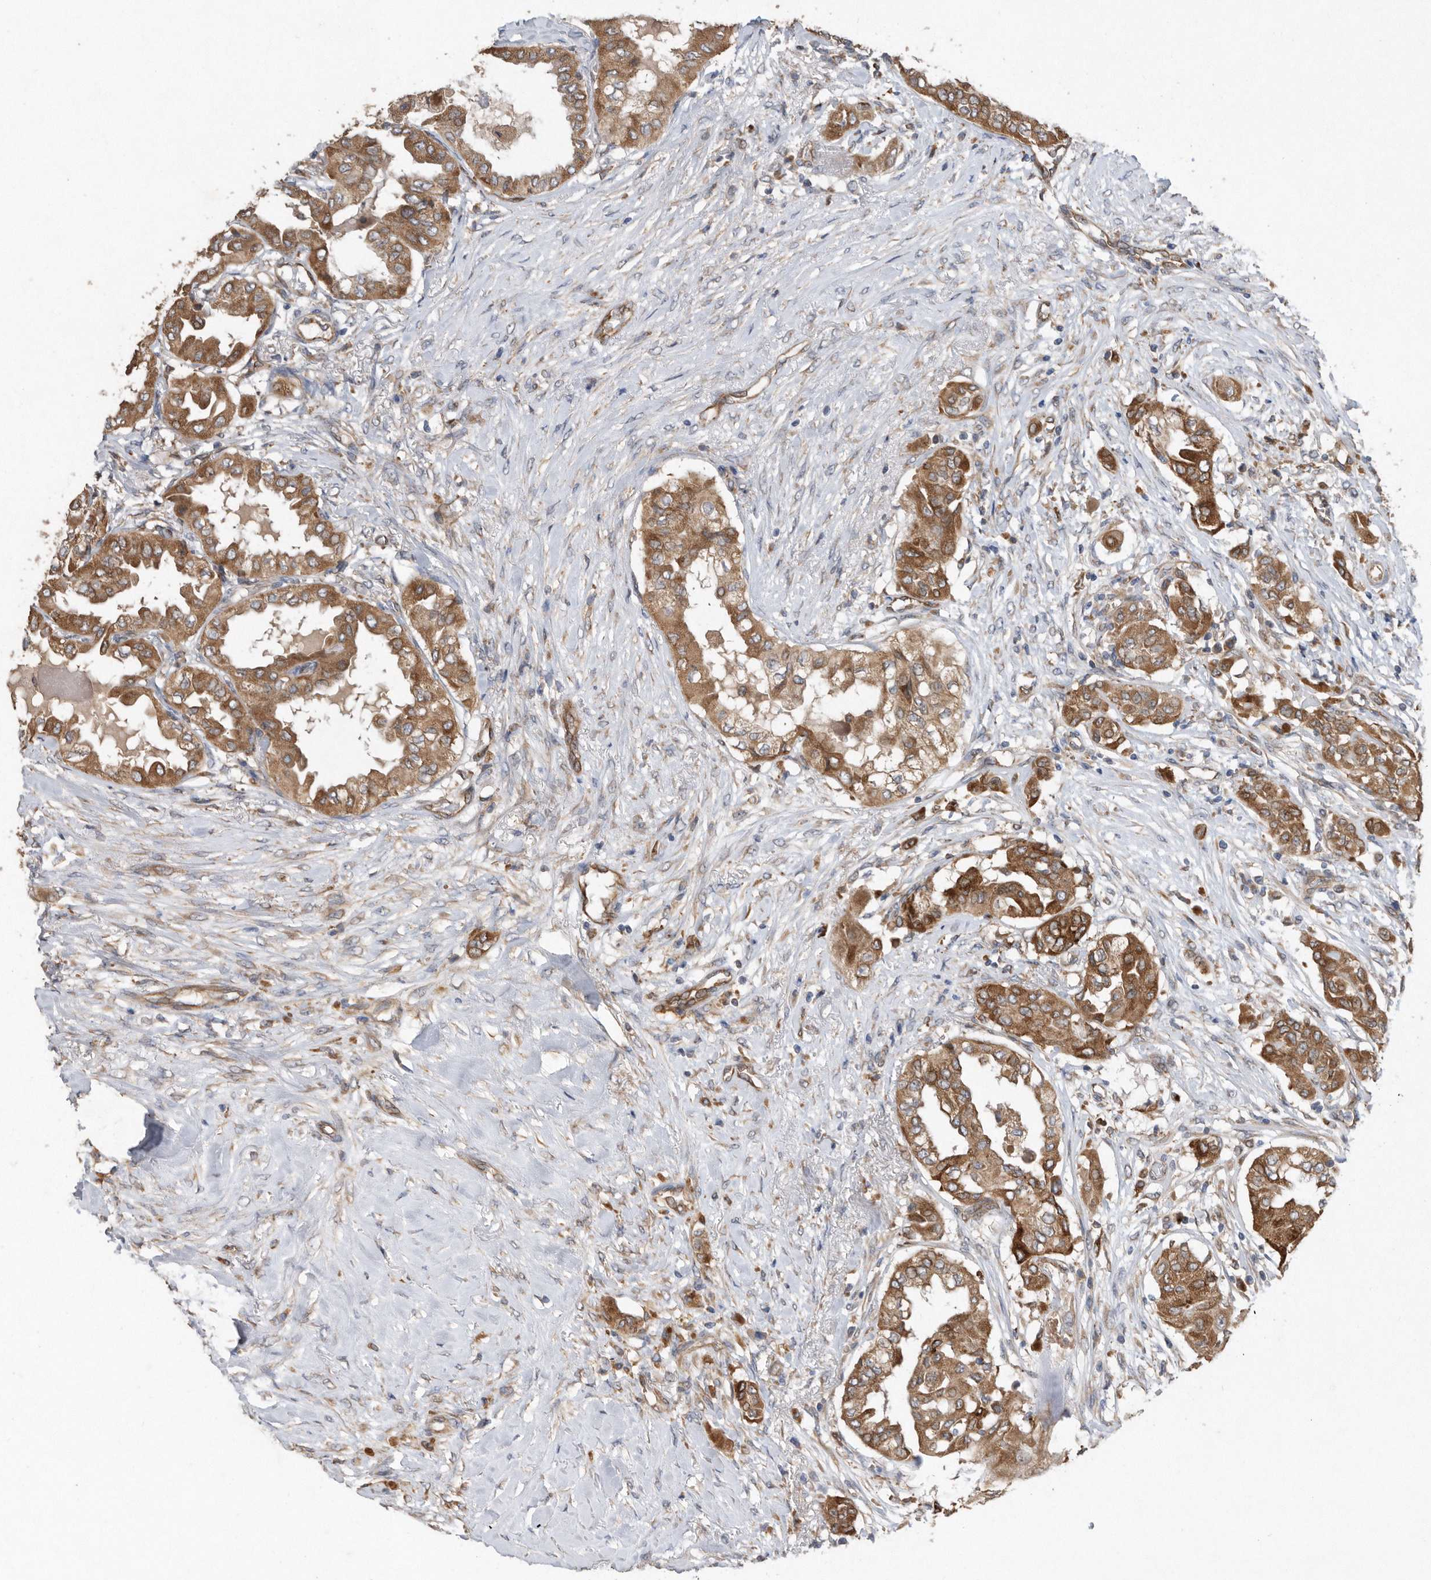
{"staining": {"intensity": "moderate", "quantity": ">75%", "location": "cytoplasmic/membranous"}, "tissue": "thyroid cancer", "cell_type": "Tumor cells", "image_type": "cancer", "snomed": [{"axis": "morphology", "description": "Papillary adenocarcinoma, NOS"}, {"axis": "topography", "description": "Thyroid gland"}], "caption": "Tumor cells show medium levels of moderate cytoplasmic/membranous staining in approximately >75% of cells in papillary adenocarcinoma (thyroid). Ihc stains the protein in brown and the nuclei are stained blue.", "gene": "PON2", "patient": {"sex": "female", "age": 59}}